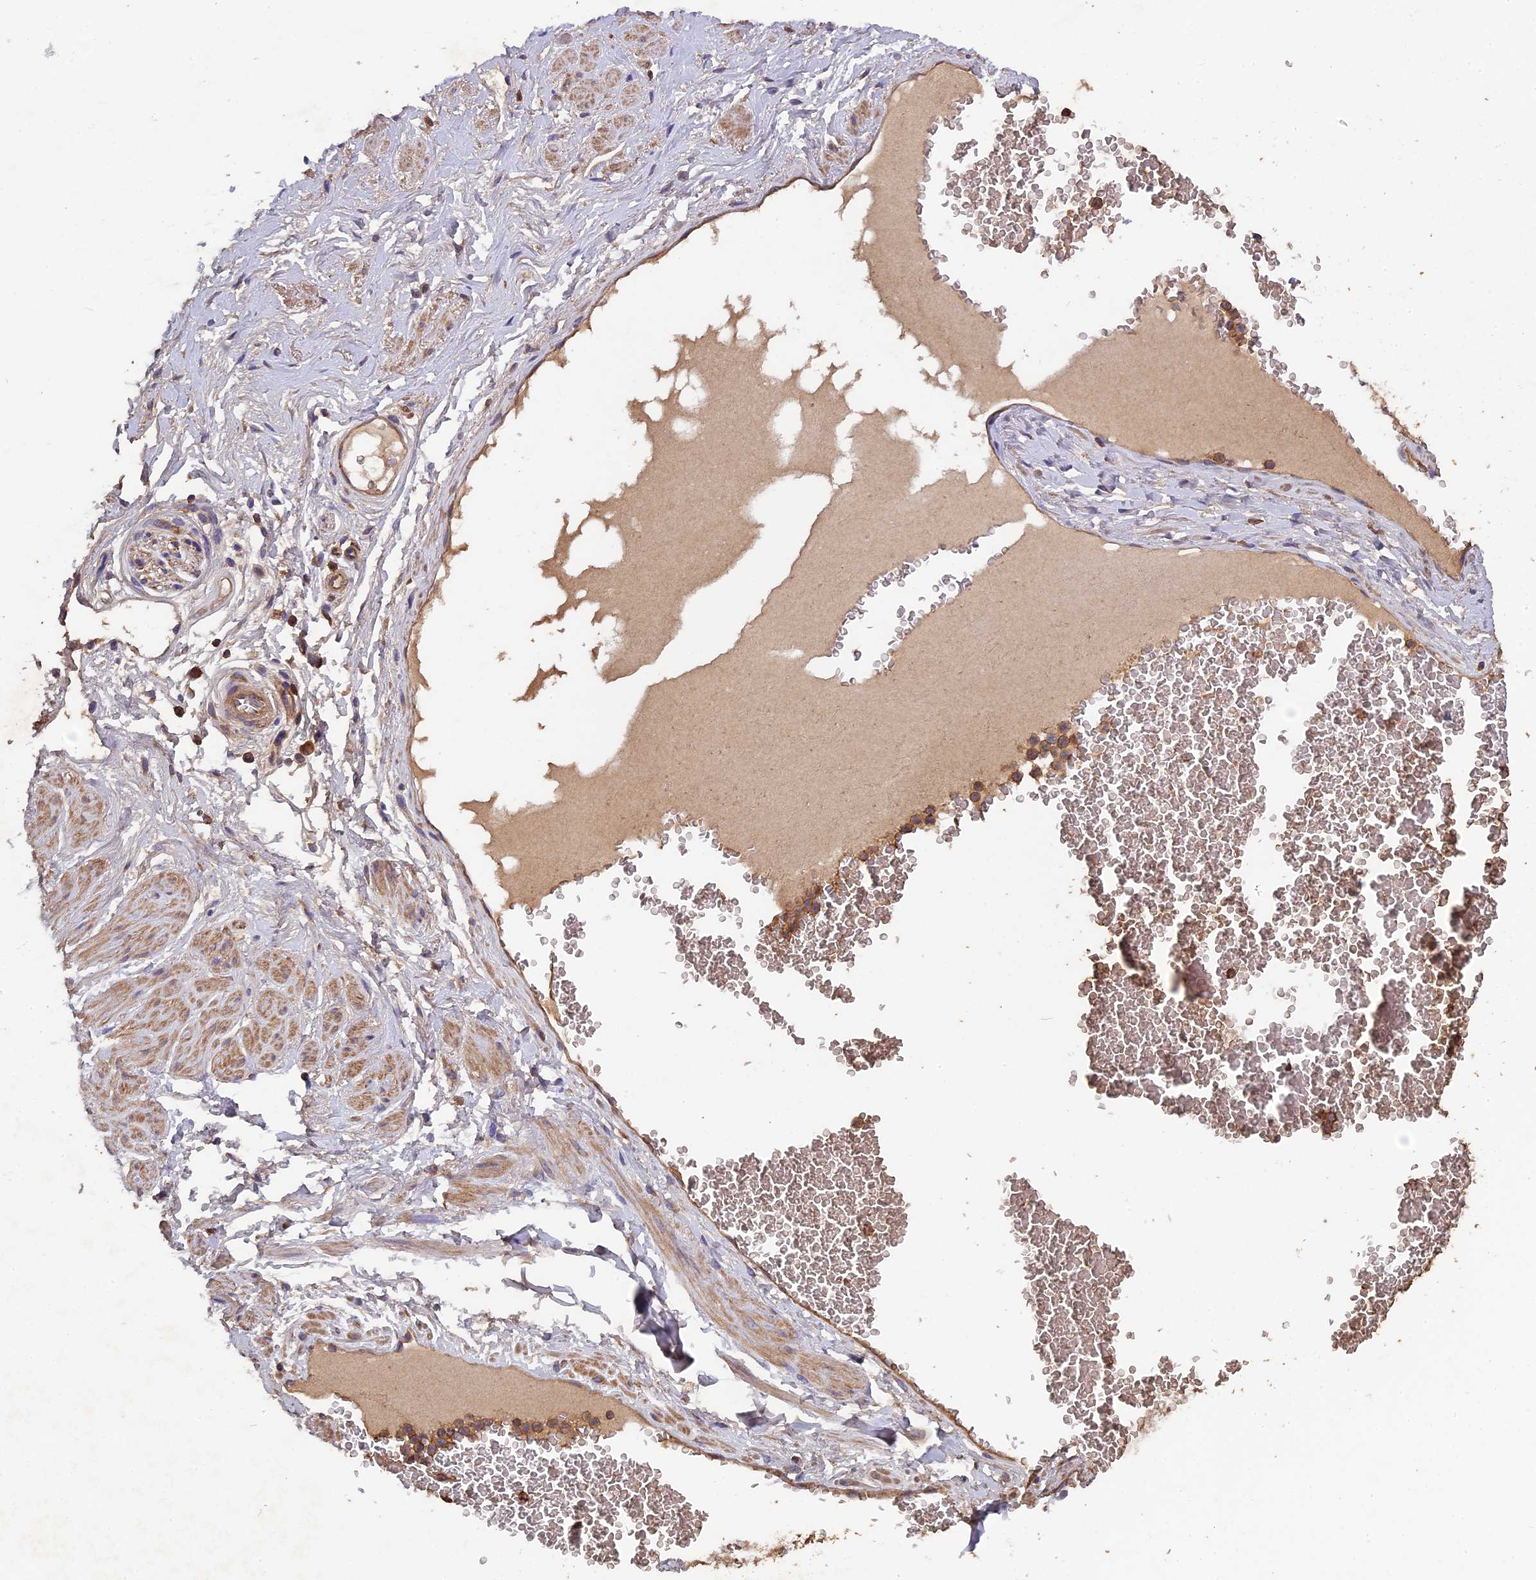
{"staining": {"intensity": "weak", "quantity": ">75%", "location": "cytoplasmic/membranous"}, "tissue": "soft tissue", "cell_type": "Fibroblasts", "image_type": "normal", "snomed": [{"axis": "morphology", "description": "Normal tissue, NOS"}, {"axis": "morphology", "description": "Adenocarcinoma, NOS"}, {"axis": "topography", "description": "Rectum"}, {"axis": "topography", "description": "Vagina"}, {"axis": "topography", "description": "Peripheral nerve tissue"}], "caption": "IHC histopathology image of benign soft tissue: soft tissue stained using immunohistochemistry reveals low levels of weak protein expression localized specifically in the cytoplasmic/membranous of fibroblasts, appearing as a cytoplasmic/membranous brown color.", "gene": "CCDC153", "patient": {"sex": "female", "age": 71}}